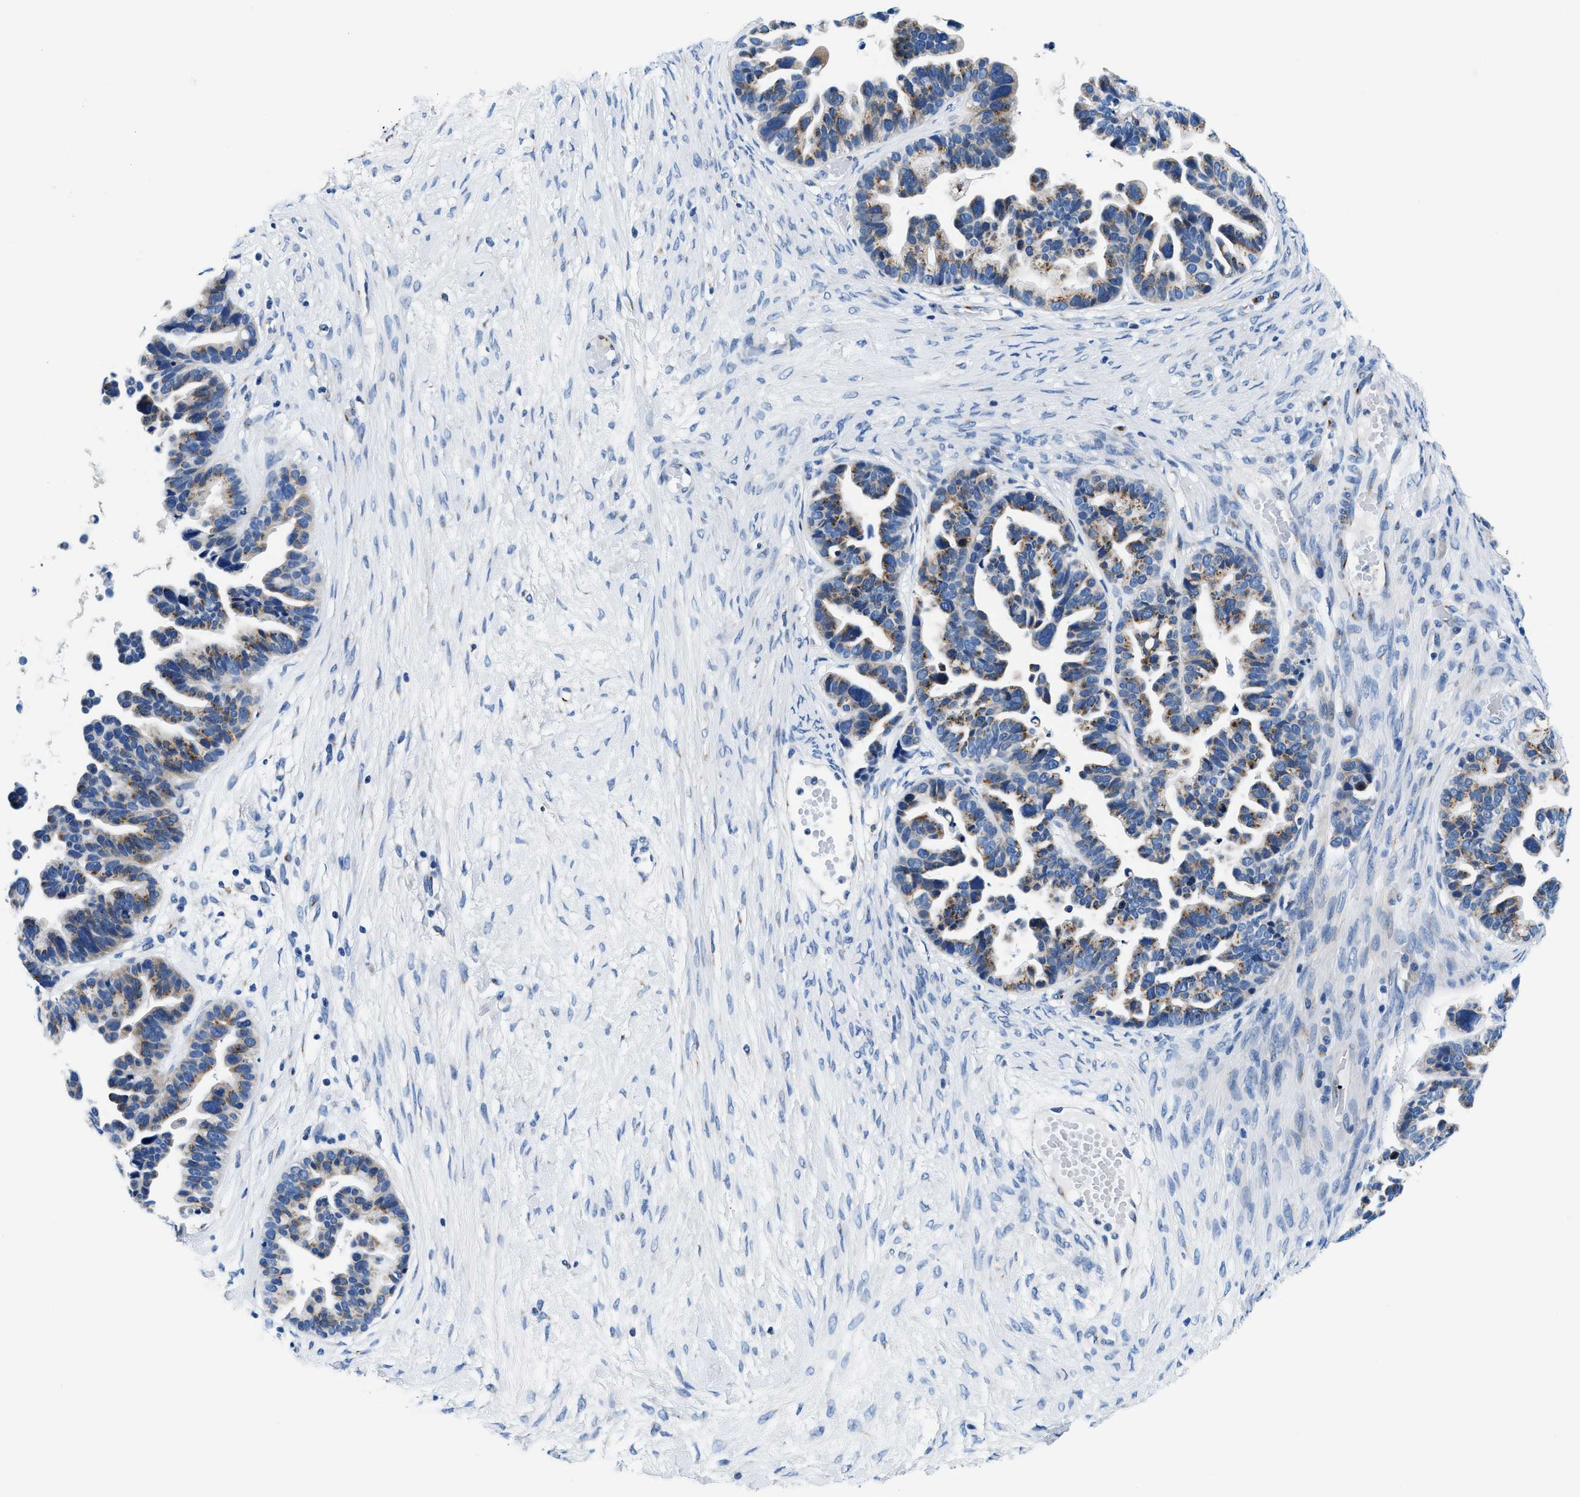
{"staining": {"intensity": "weak", "quantity": ">75%", "location": "cytoplasmic/membranous"}, "tissue": "ovarian cancer", "cell_type": "Tumor cells", "image_type": "cancer", "snomed": [{"axis": "morphology", "description": "Cystadenocarcinoma, serous, NOS"}, {"axis": "topography", "description": "Ovary"}], "caption": "This histopathology image displays immunohistochemistry (IHC) staining of ovarian cancer, with low weak cytoplasmic/membranous positivity in about >75% of tumor cells.", "gene": "VPS53", "patient": {"sex": "female", "age": 56}}